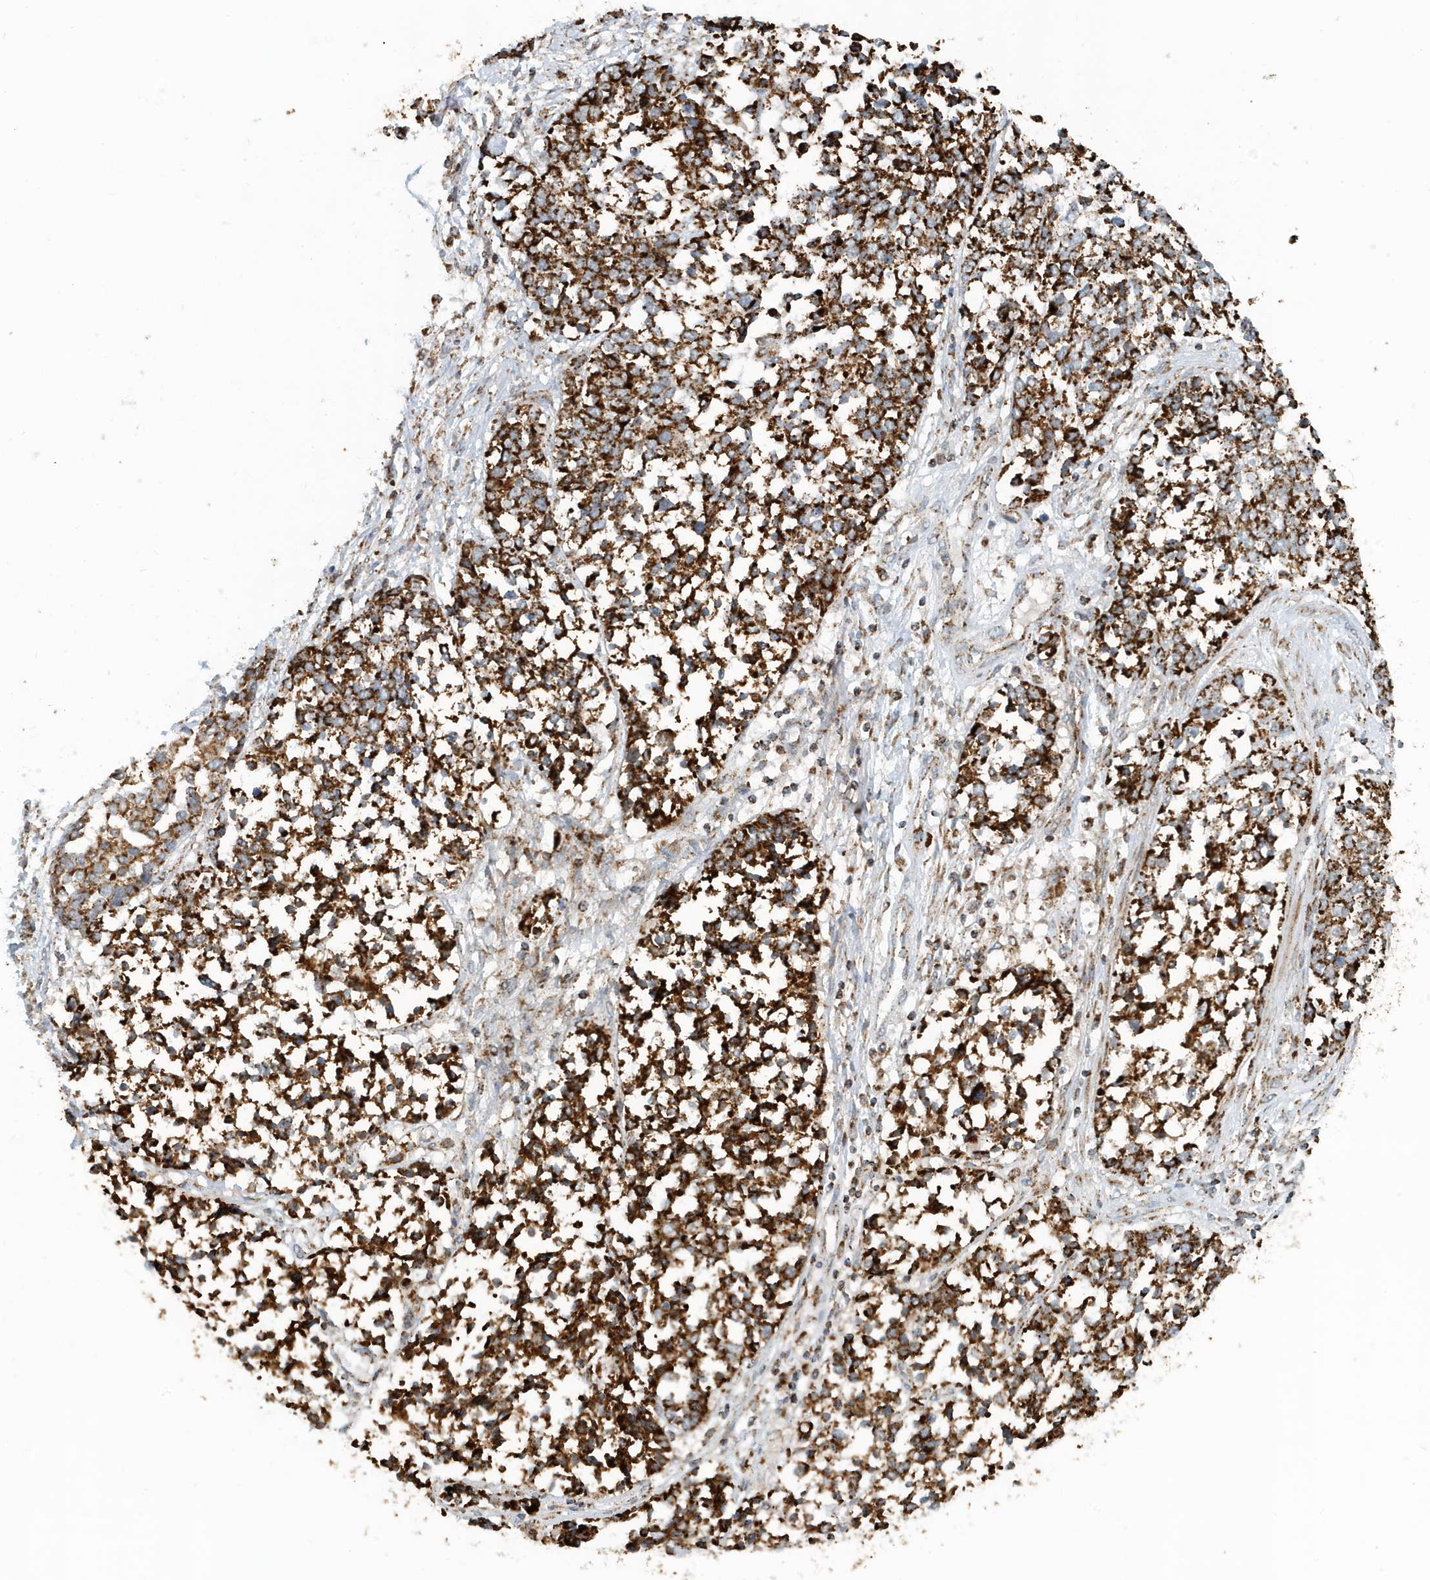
{"staining": {"intensity": "strong", "quantity": ">75%", "location": "cytoplasmic/membranous"}, "tissue": "ovarian cancer", "cell_type": "Tumor cells", "image_type": "cancer", "snomed": [{"axis": "morphology", "description": "Cystadenocarcinoma, serous, NOS"}, {"axis": "topography", "description": "Ovary"}], "caption": "A high-resolution photomicrograph shows IHC staining of ovarian cancer (serous cystadenocarcinoma), which displays strong cytoplasmic/membranous staining in approximately >75% of tumor cells.", "gene": "MAN1A1", "patient": {"sex": "female", "age": 44}}